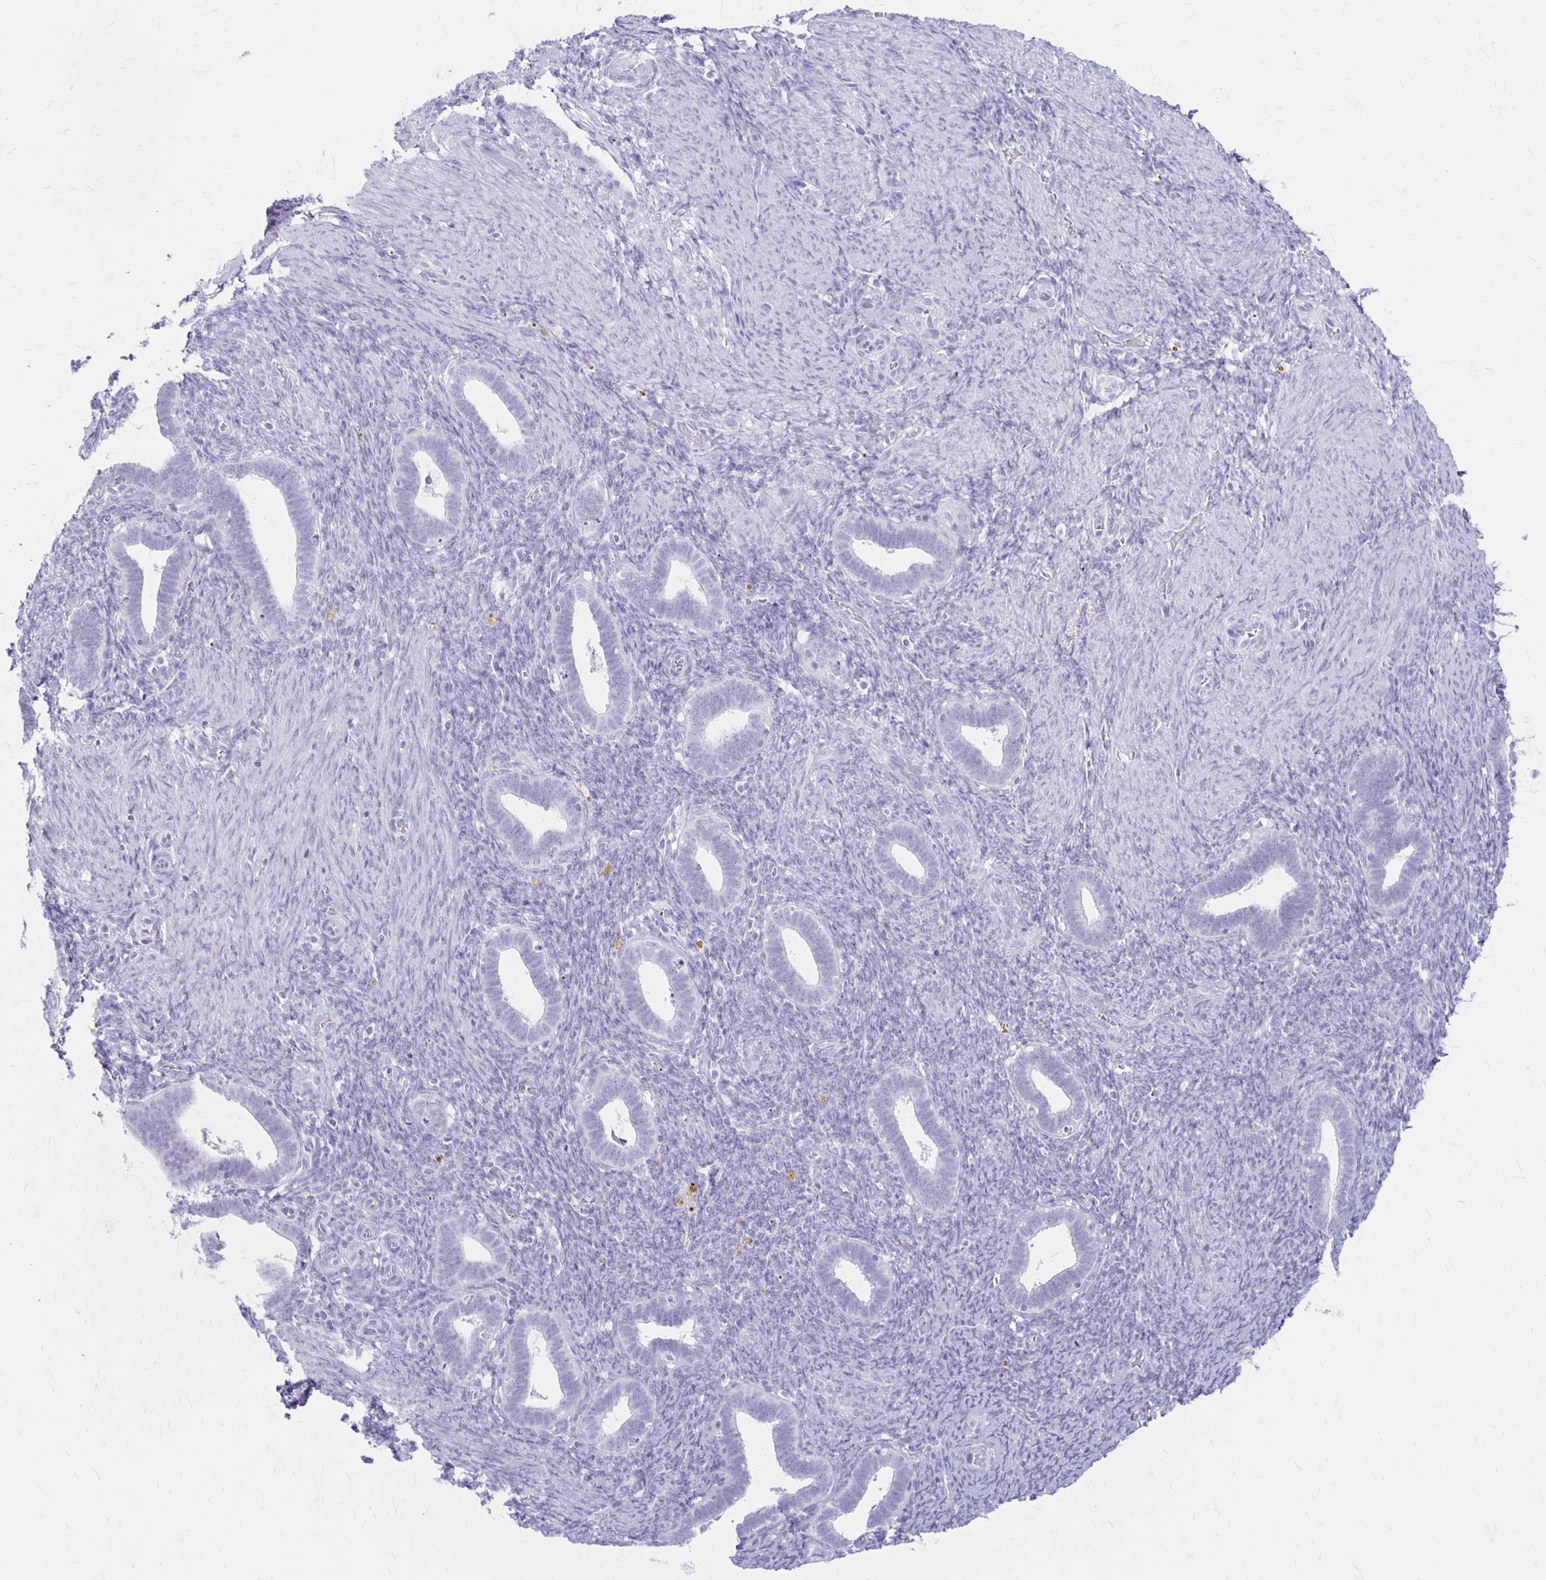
{"staining": {"intensity": "negative", "quantity": "none", "location": "none"}, "tissue": "endometrium", "cell_type": "Cells in endometrial stroma", "image_type": "normal", "snomed": [{"axis": "morphology", "description": "Normal tissue, NOS"}, {"axis": "topography", "description": "Endometrium"}], "caption": "Immunohistochemistry (IHC) of benign human endometrium shows no expression in cells in endometrial stroma.", "gene": "MAGEC2", "patient": {"sex": "female", "age": 34}}